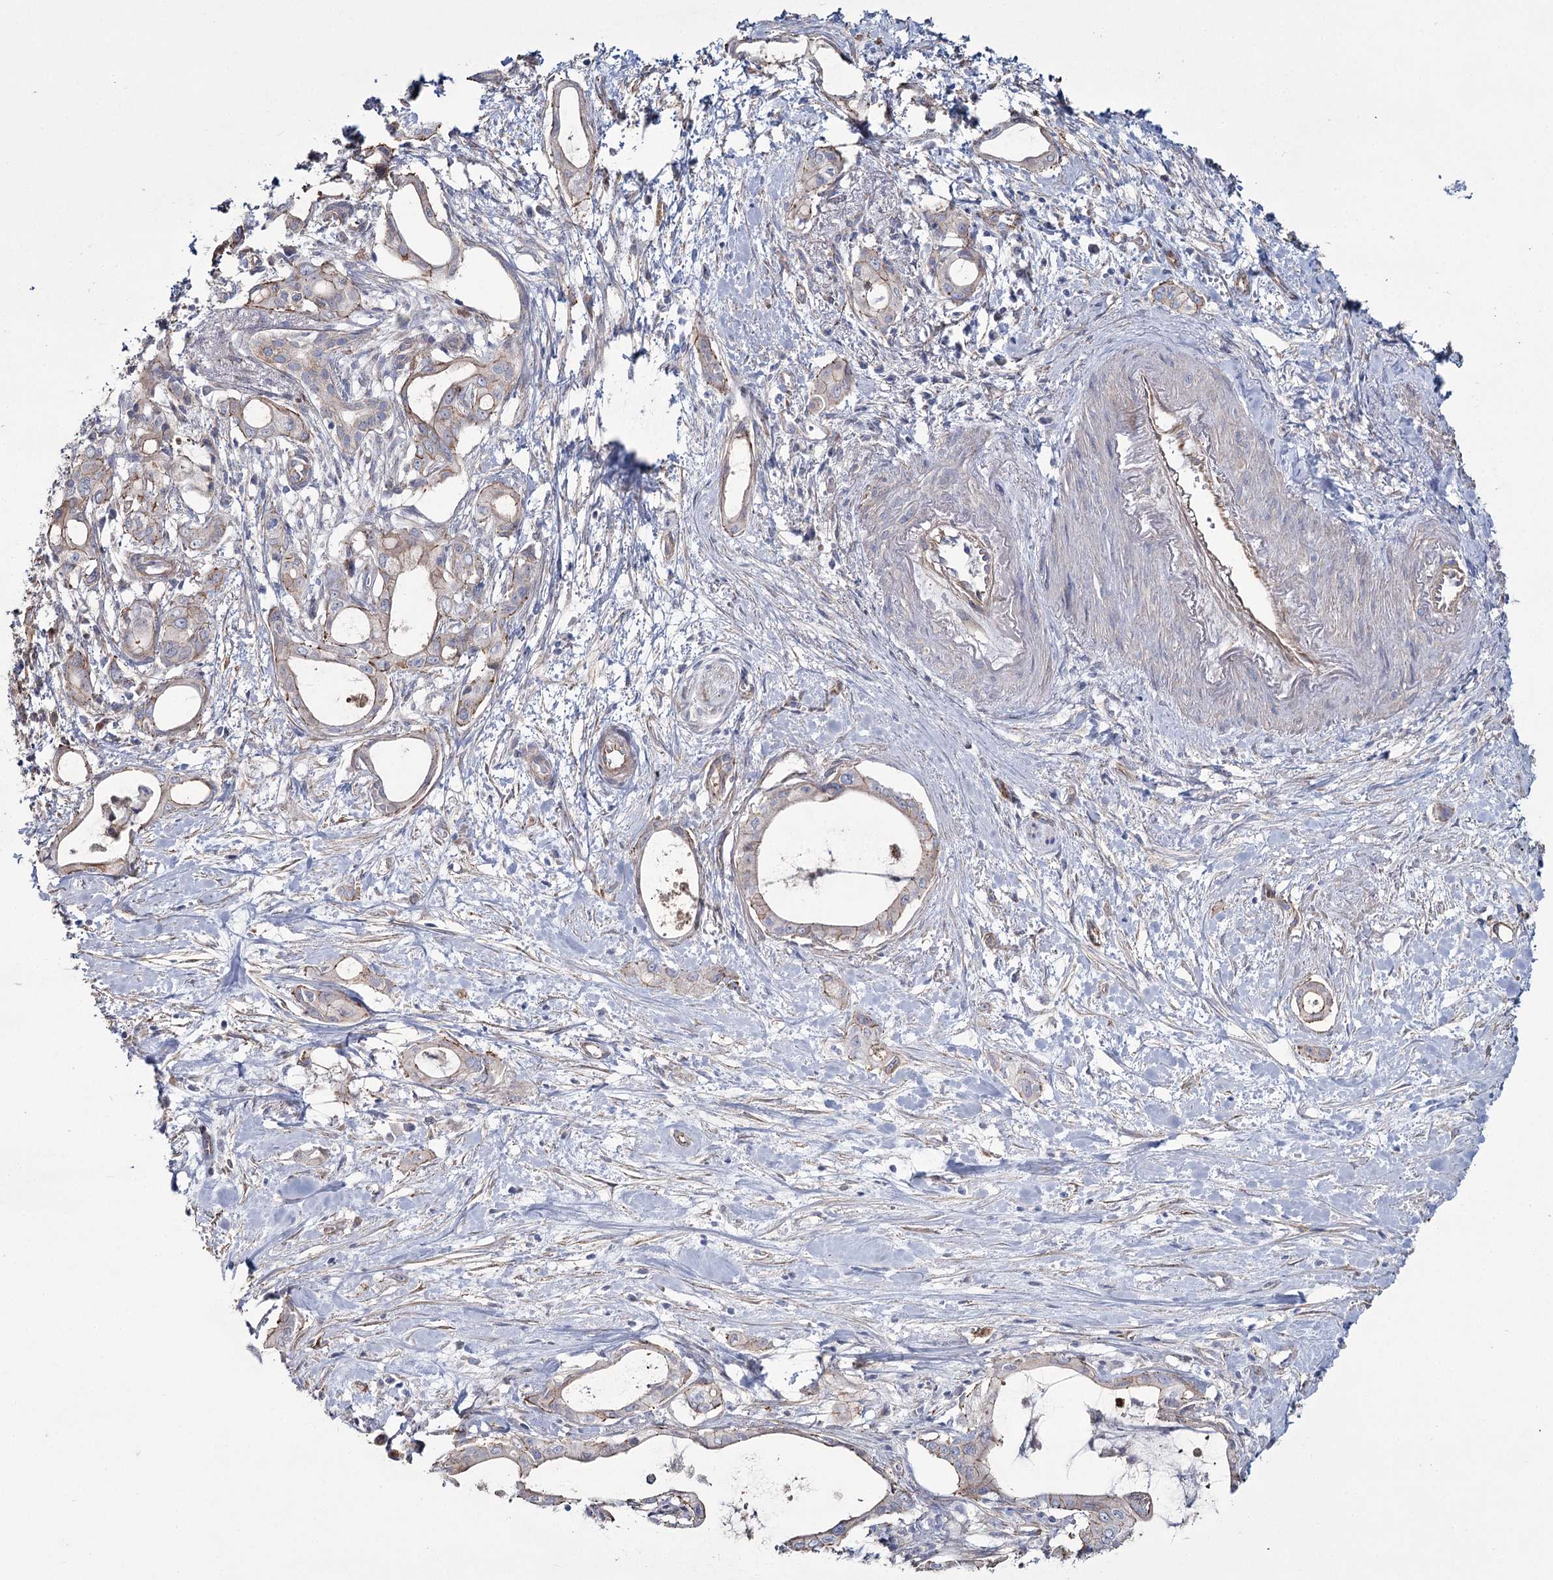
{"staining": {"intensity": "weak", "quantity": "<25%", "location": "cytoplasmic/membranous"}, "tissue": "pancreatic cancer", "cell_type": "Tumor cells", "image_type": "cancer", "snomed": [{"axis": "morphology", "description": "Adenocarcinoma, NOS"}, {"axis": "topography", "description": "Pancreas"}], "caption": "Immunohistochemistry photomicrograph of pancreatic adenocarcinoma stained for a protein (brown), which demonstrates no expression in tumor cells. (Brightfield microscopy of DAB (3,3'-diaminobenzidine) immunohistochemistry (IHC) at high magnification).", "gene": "ME3", "patient": {"sex": "male", "age": 72}}